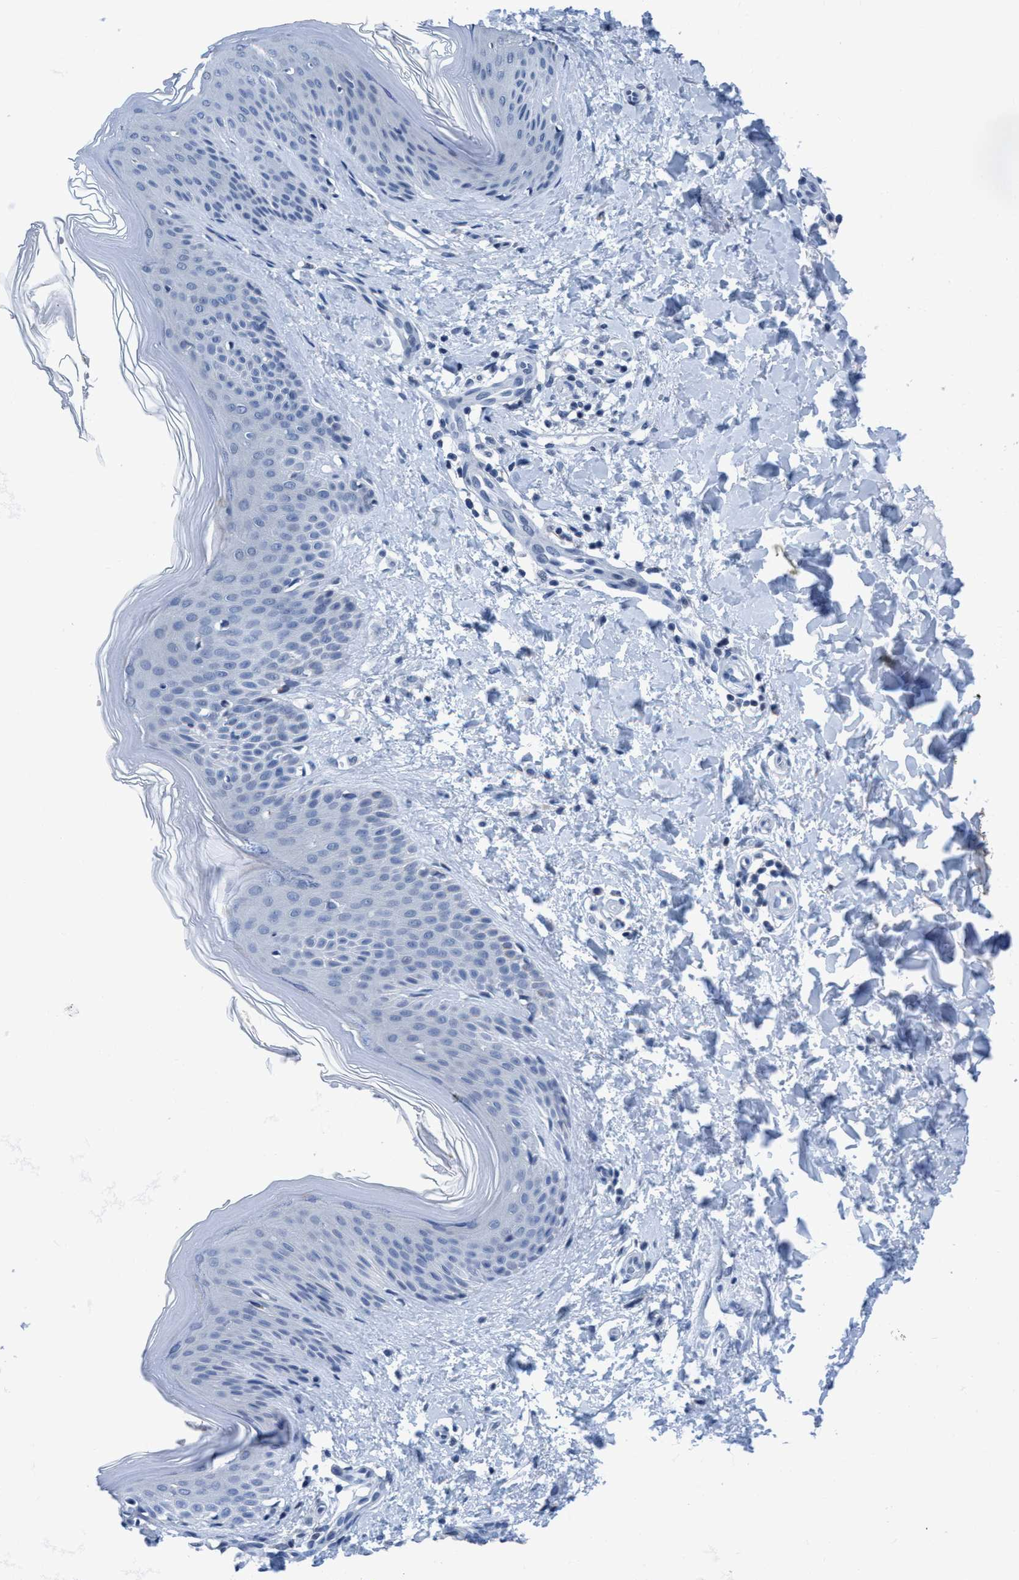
{"staining": {"intensity": "negative", "quantity": "none", "location": "none"}, "tissue": "skin", "cell_type": "Fibroblasts", "image_type": "normal", "snomed": [{"axis": "morphology", "description": "Normal tissue, NOS"}, {"axis": "morphology", "description": "Malignant melanoma, Metastatic site"}, {"axis": "topography", "description": "Skin"}], "caption": "Fibroblasts are negative for brown protein staining in benign skin. Brightfield microscopy of immunohistochemistry stained with DAB (3,3'-diaminobenzidine) (brown) and hematoxylin (blue), captured at high magnification.", "gene": "DNAI1", "patient": {"sex": "male", "age": 41}}